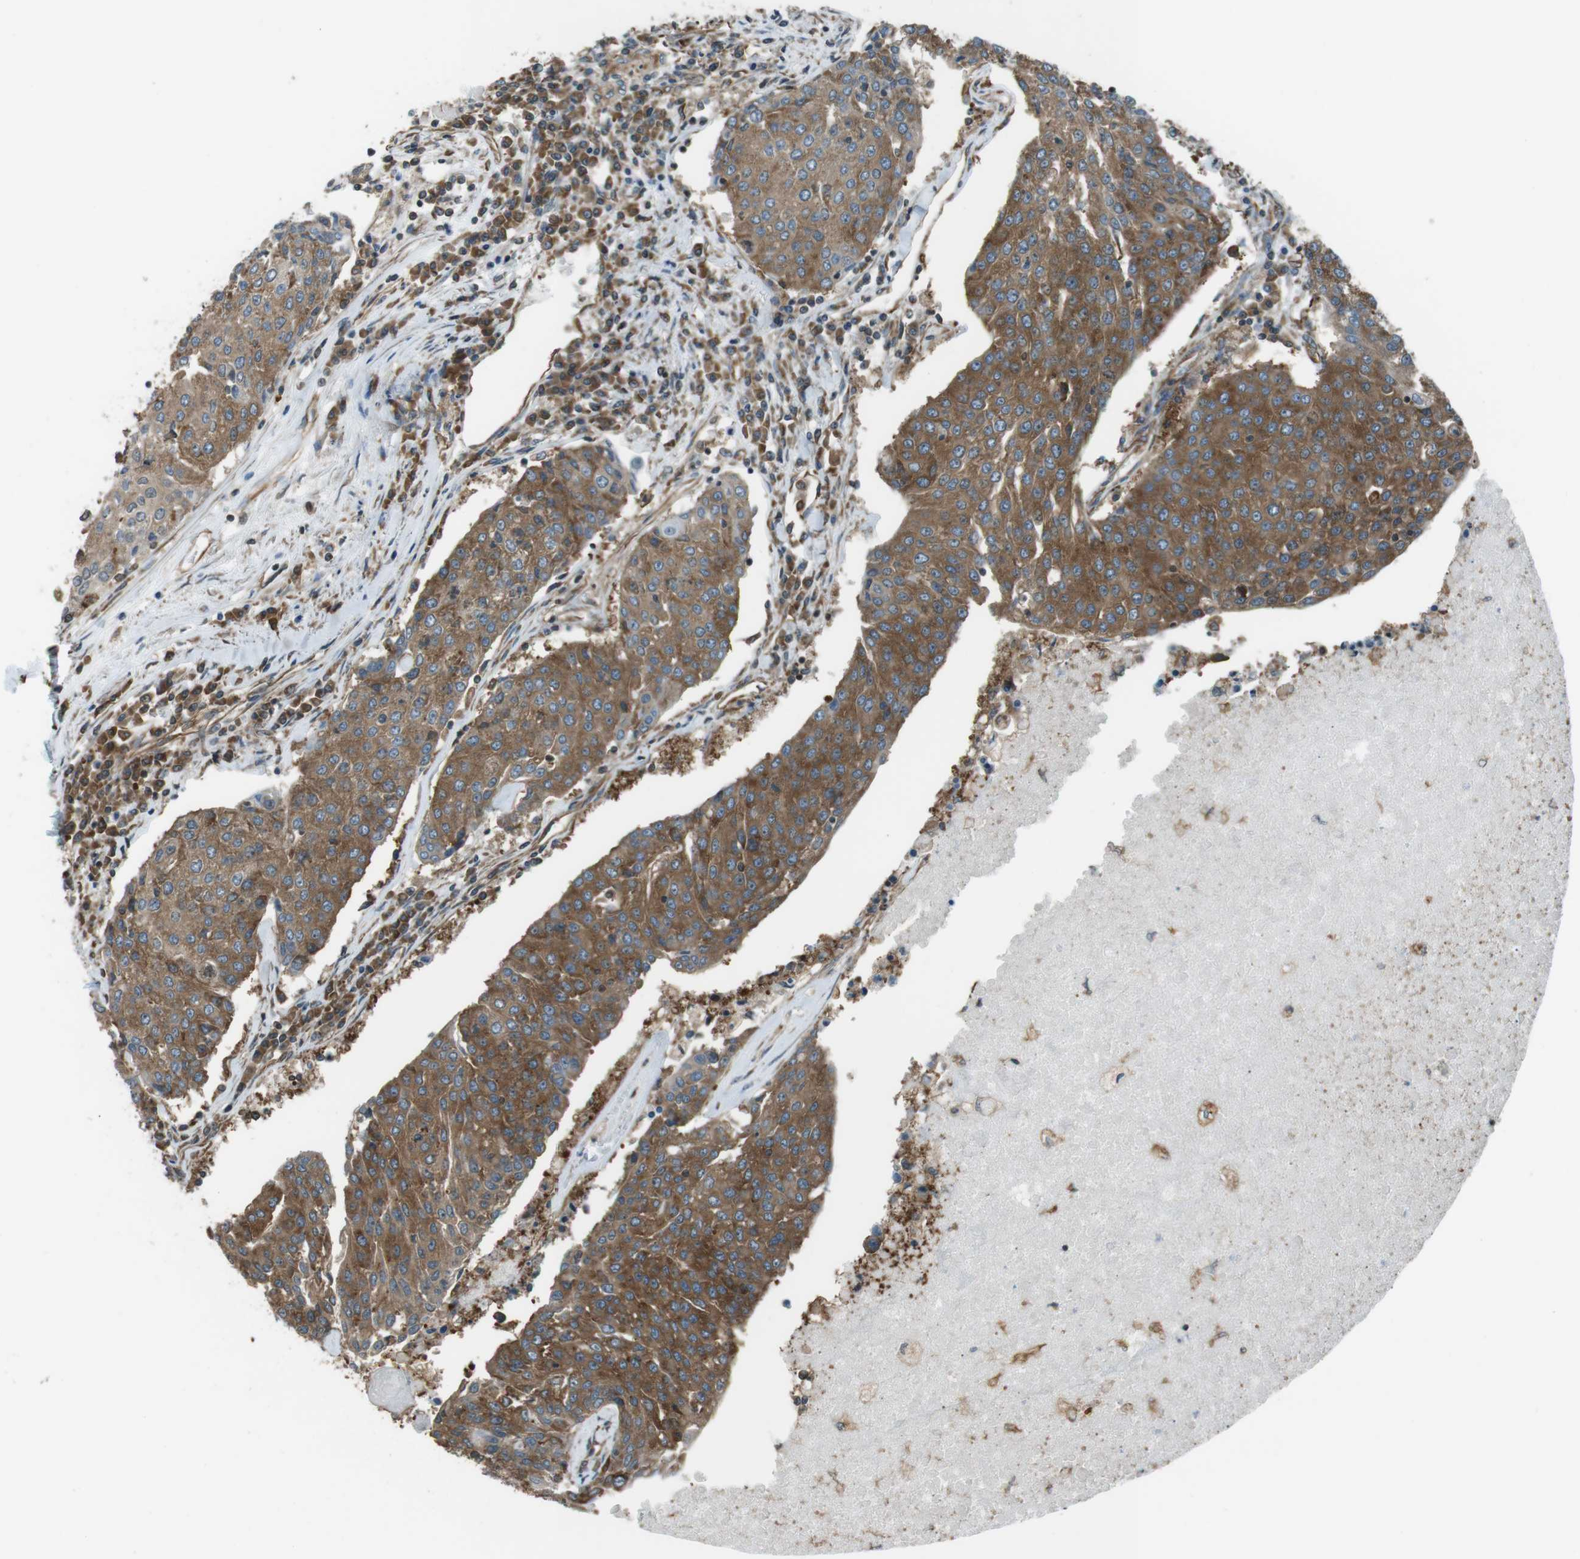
{"staining": {"intensity": "moderate", "quantity": "25%-75%", "location": "cytoplasmic/membranous"}, "tissue": "urothelial cancer", "cell_type": "Tumor cells", "image_type": "cancer", "snomed": [{"axis": "morphology", "description": "Urothelial carcinoma, High grade"}, {"axis": "topography", "description": "Urinary bladder"}], "caption": "DAB (3,3'-diaminobenzidine) immunohistochemical staining of human urothelial cancer shows moderate cytoplasmic/membranous protein staining in about 25%-75% of tumor cells. The staining was performed using DAB, with brown indicating positive protein expression. Nuclei are stained blue with hematoxylin.", "gene": "PA2G4", "patient": {"sex": "female", "age": 85}}